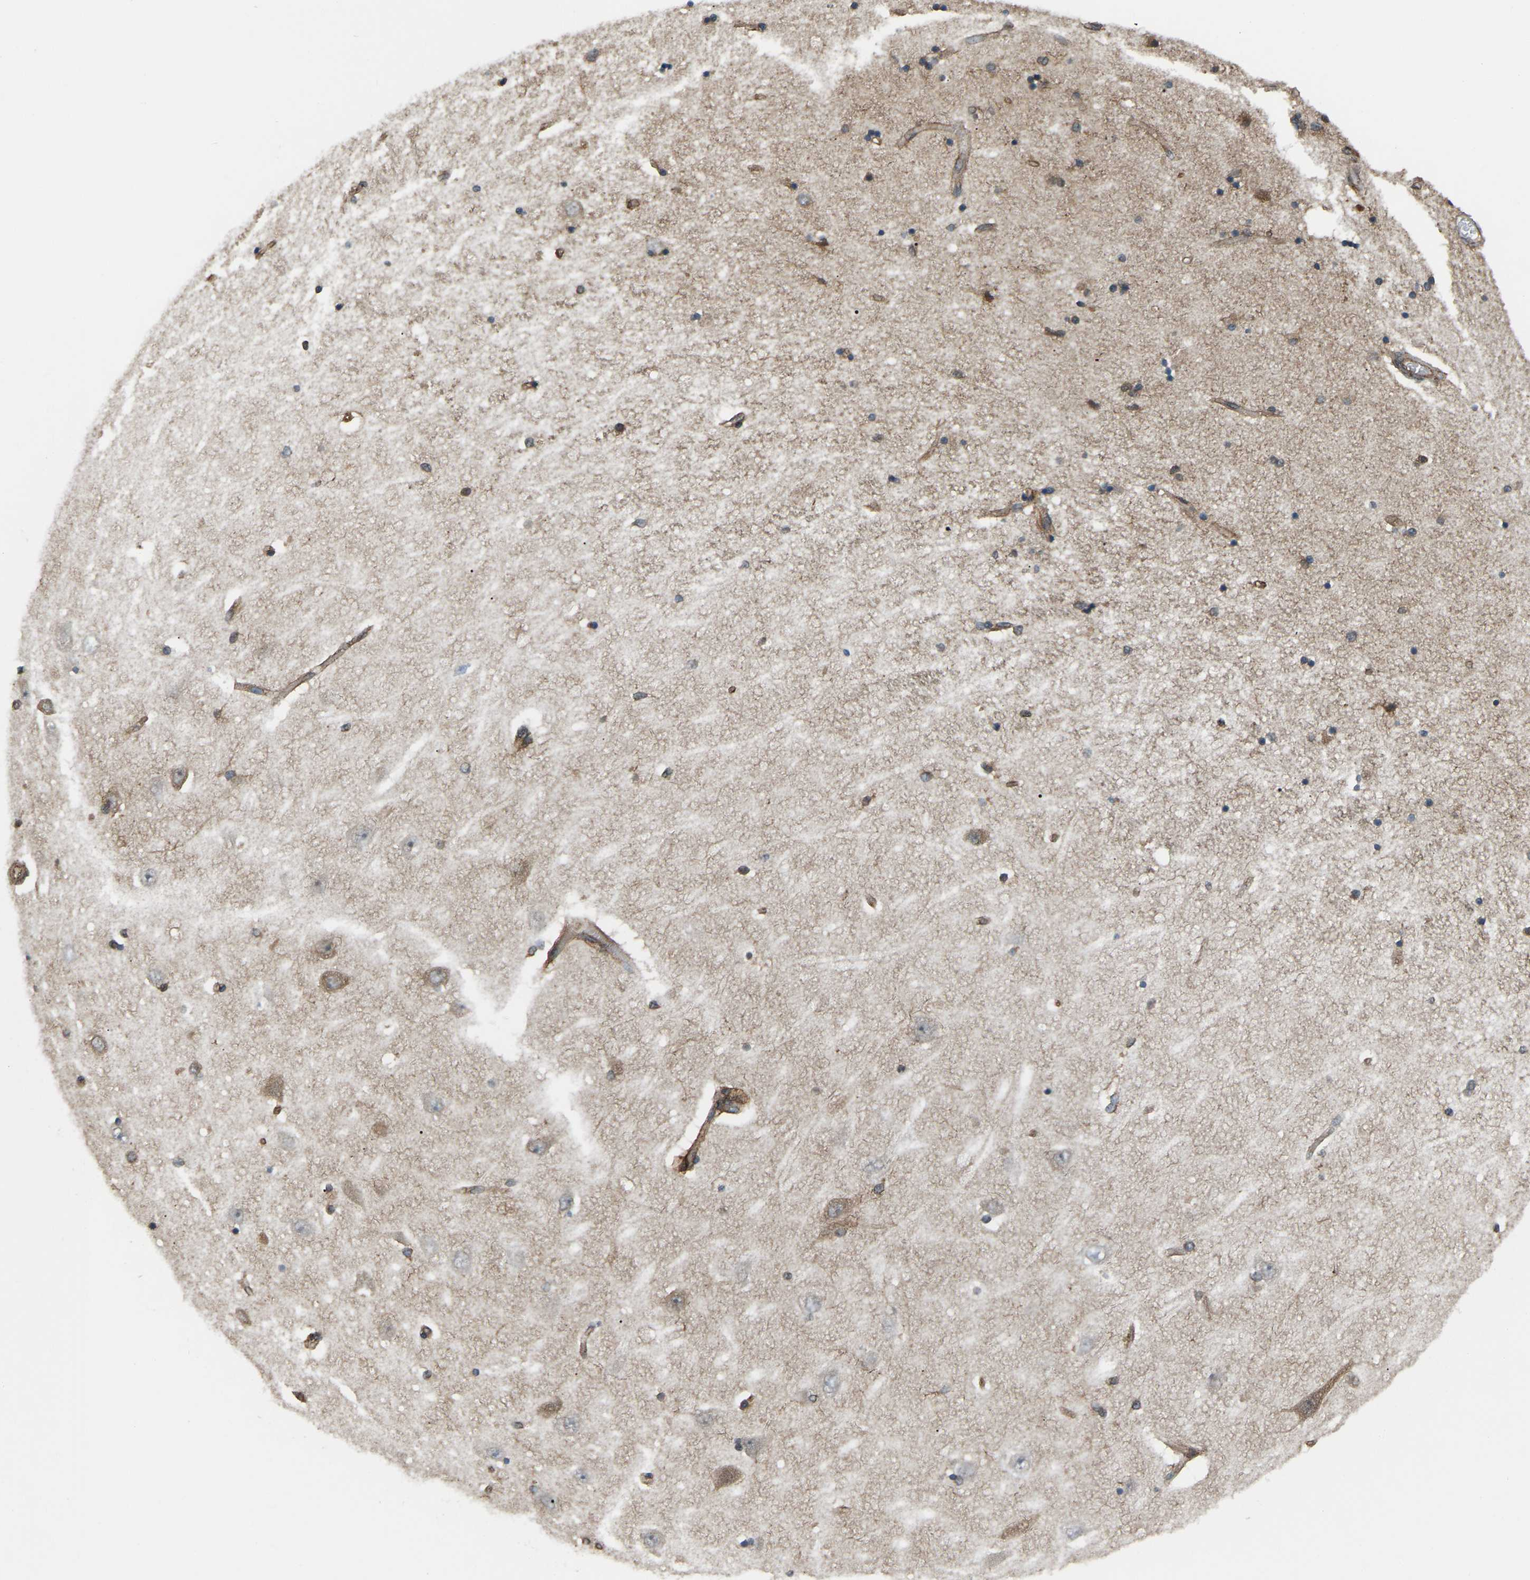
{"staining": {"intensity": "weak", "quantity": "25%-75%", "location": "cytoplasmic/membranous"}, "tissue": "hippocampus", "cell_type": "Glial cells", "image_type": "normal", "snomed": [{"axis": "morphology", "description": "Normal tissue, NOS"}, {"axis": "topography", "description": "Hippocampus"}], "caption": "Protein staining of benign hippocampus displays weak cytoplasmic/membranous expression in approximately 25%-75% of glial cells.", "gene": "PICALM", "patient": {"sex": "female", "age": 54}}